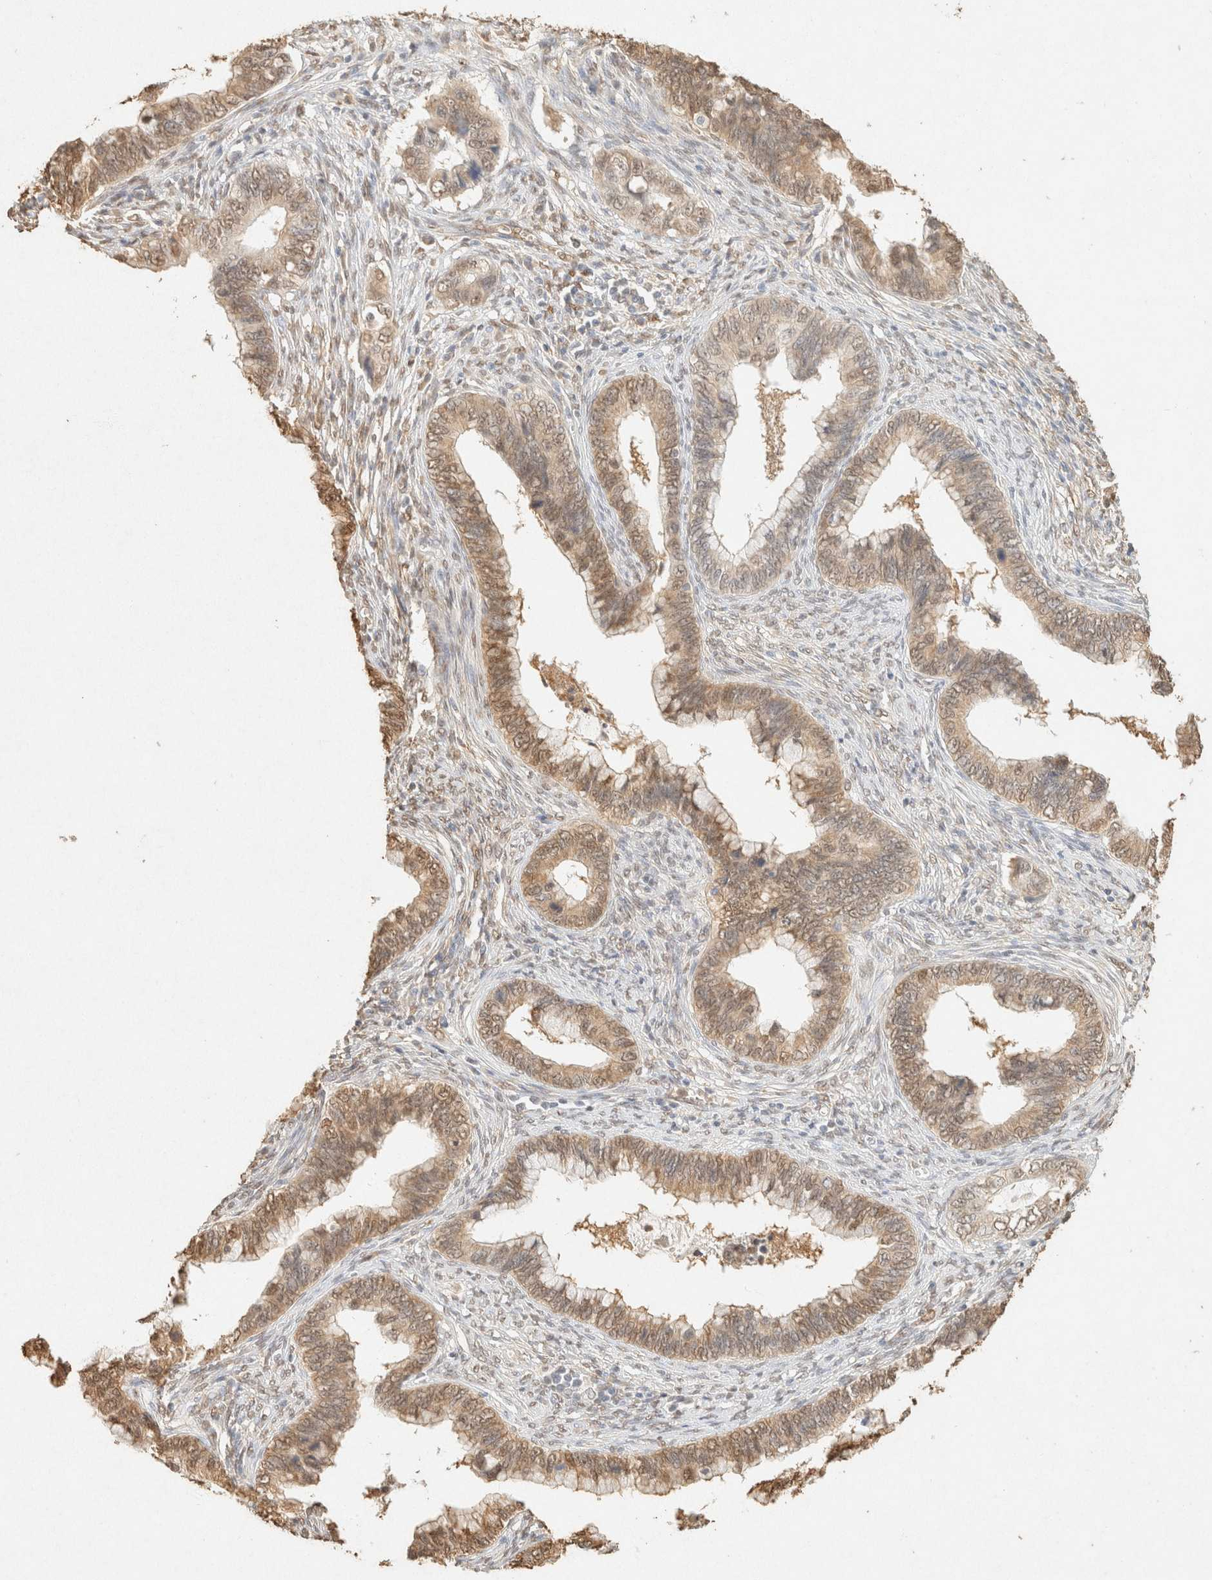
{"staining": {"intensity": "weak", "quantity": ">75%", "location": "cytoplasmic/membranous,nuclear"}, "tissue": "cervical cancer", "cell_type": "Tumor cells", "image_type": "cancer", "snomed": [{"axis": "morphology", "description": "Adenocarcinoma, NOS"}, {"axis": "topography", "description": "Cervix"}], "caption": "This is an image of immunohistochemistry (IHC) staining of cervical adenocarcinoma, which shows weak staining in the cytoplasmic/membranous and nuclear of tumor cells.", "gene": "S100A13", "patient": {"sex": "female", "age": 44}}